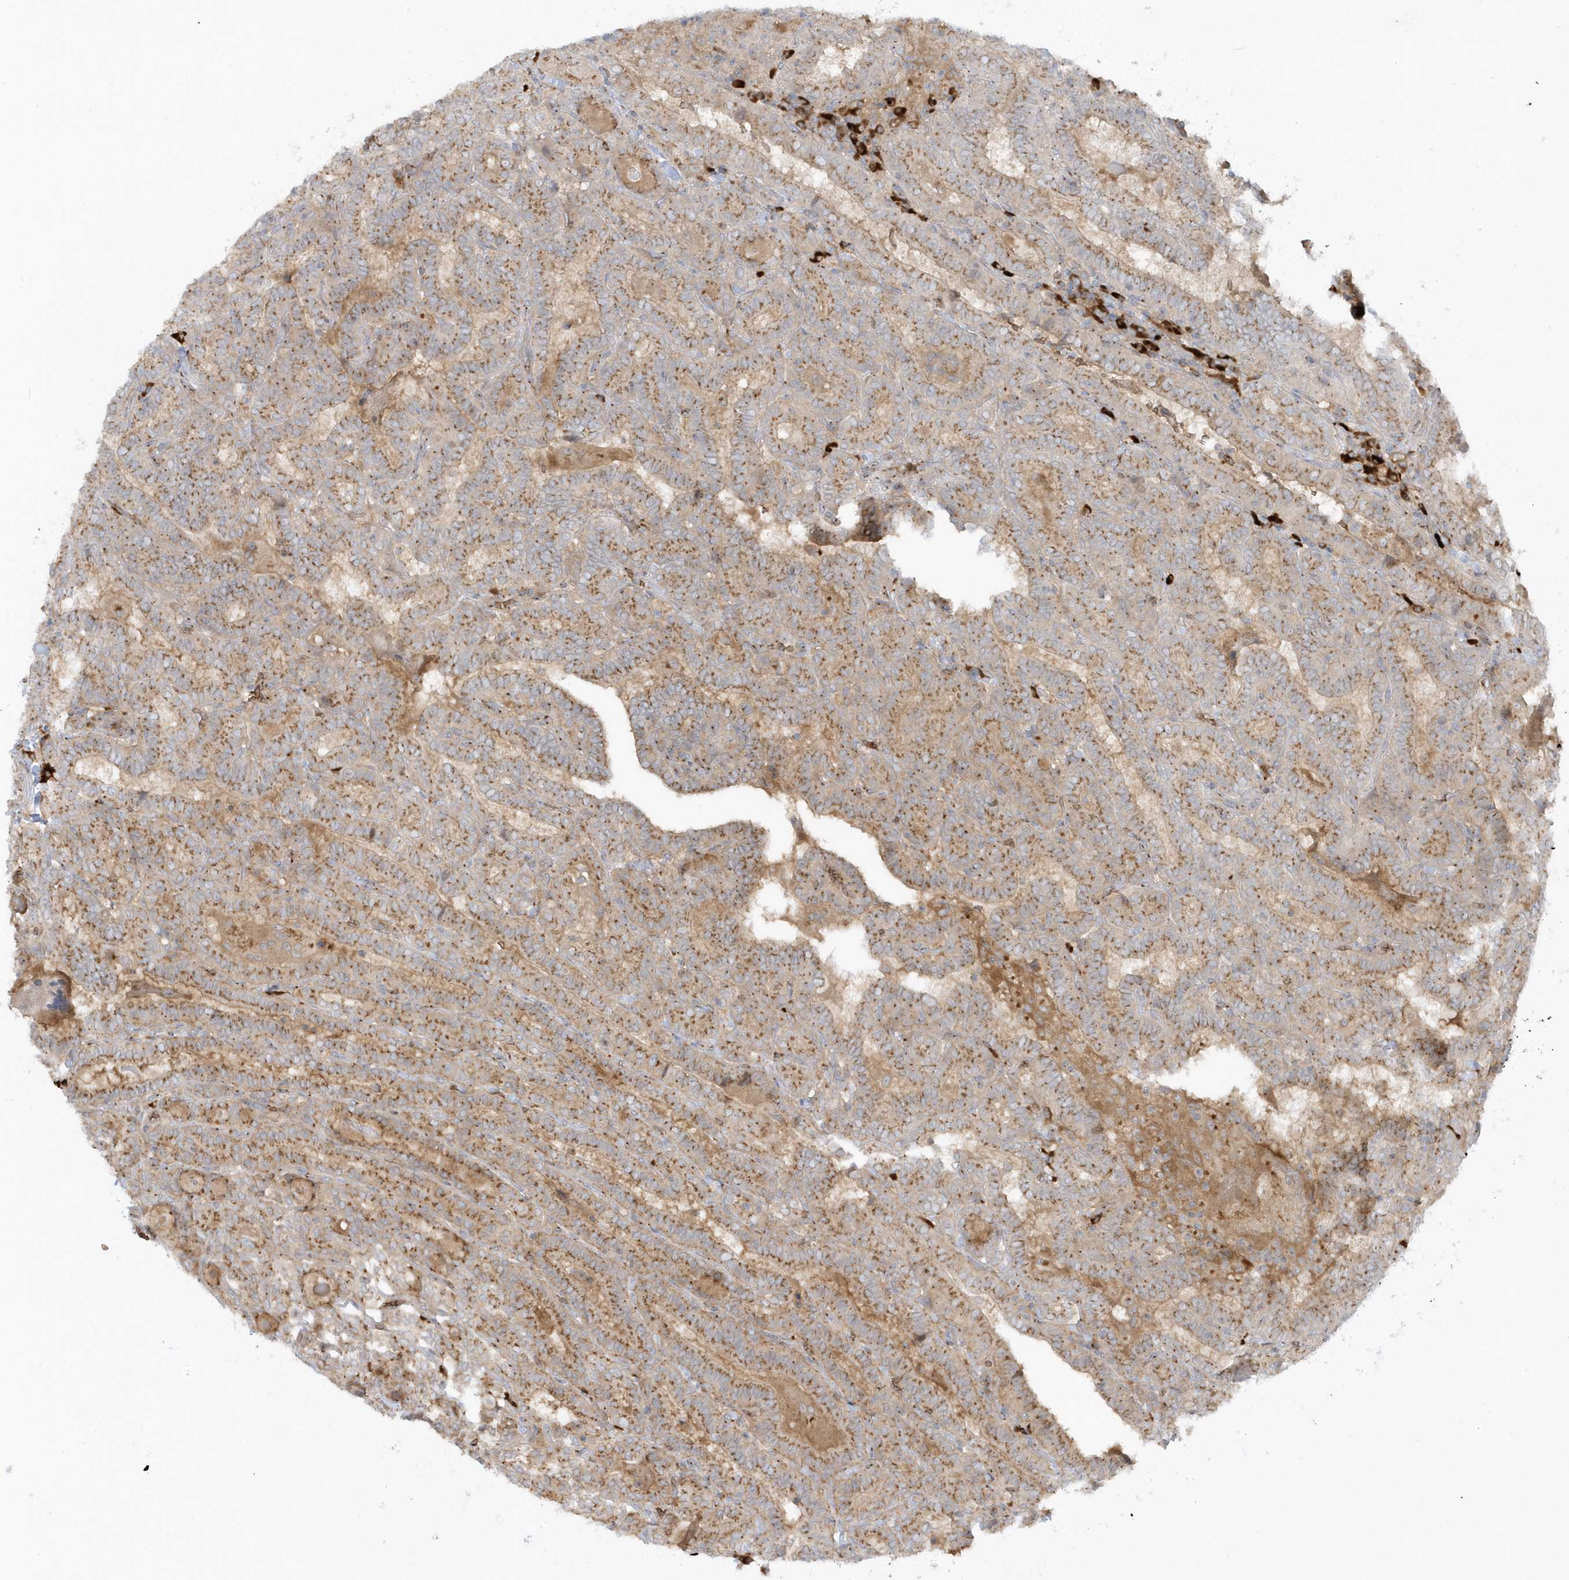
{"staining": {"intensity": "moderate", "quantity": ">75%", "location": "cytoplasmic/membranous"}, "tissue": "thyroid cancer", "cell_type": "Tumor cells", "image_type": "cancer", "snomed": [{"axis": "morphology", "description": "Papillary adenocarcinoma, NOS"}, {"axis": "topography", "description": "Thyroid gland"}], "caption": "Moderate cytoplasmic/membranous expression is seen in about >75% of tumor cells in thyroid cancer. (Brightfield microscopy of DAB IHC at high magnification).", "gene": "RPP40", "patient": {"sex": "female", "age": 72}}